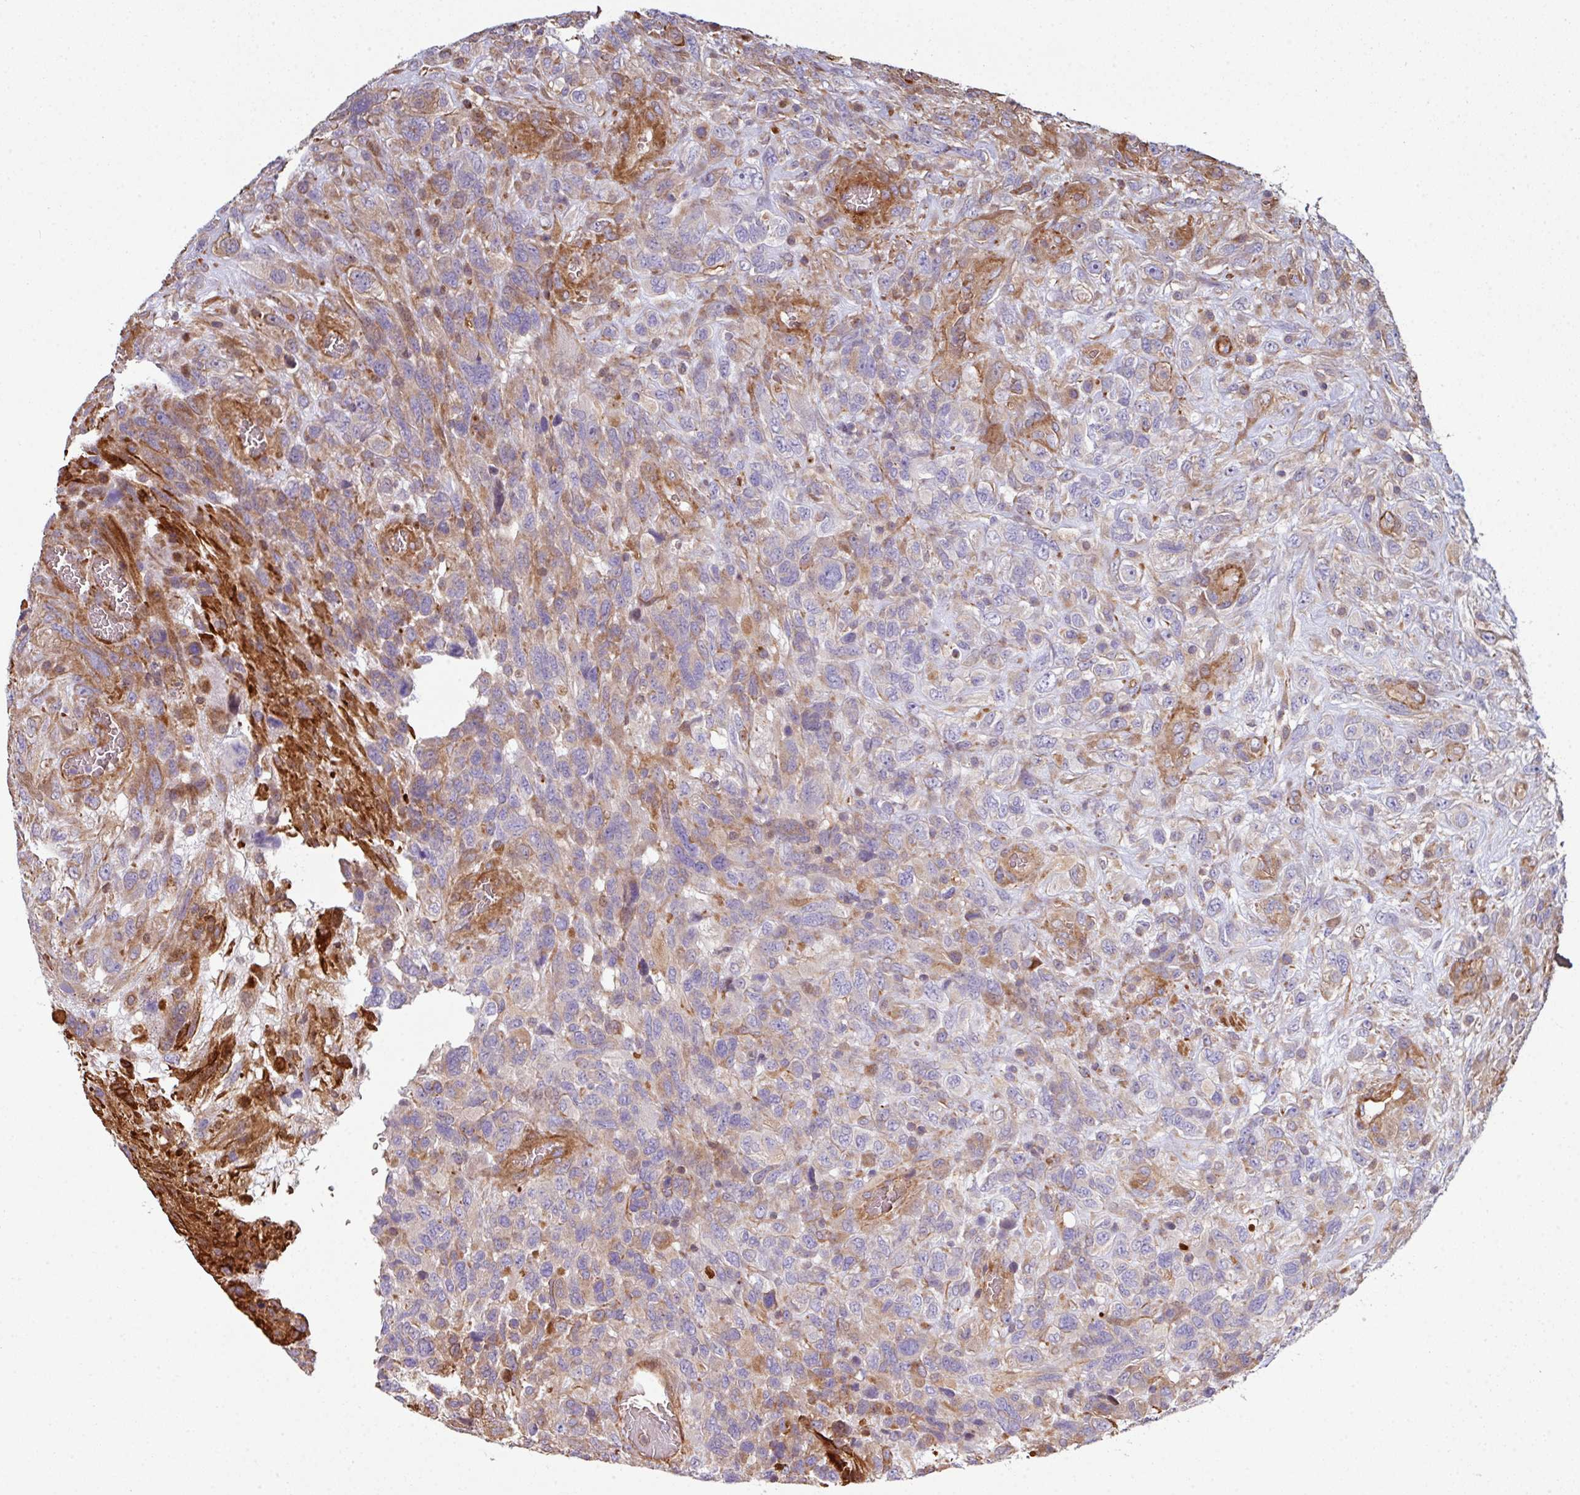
{"staining": {"intensity": "moderate", "quantity": "25%-75%", "location": "cytoplasmic/membranous"}, "tissue": "glioma", "cell_type": "Tumor cells", "image_type": "cancer", "snomed": [{"axis": "morphology", "description": "Glioma, malignant, High grade"}, {"axis": "topography", "description": "Brain"}], "caption": "This is a histology image of immunohistochemistry staining of glioma, which shows moderate staining in the cytoplasmic/membranous of tumor cells.", "gene": "ANO9", "patient": {"sex": "male", "age": 61}}